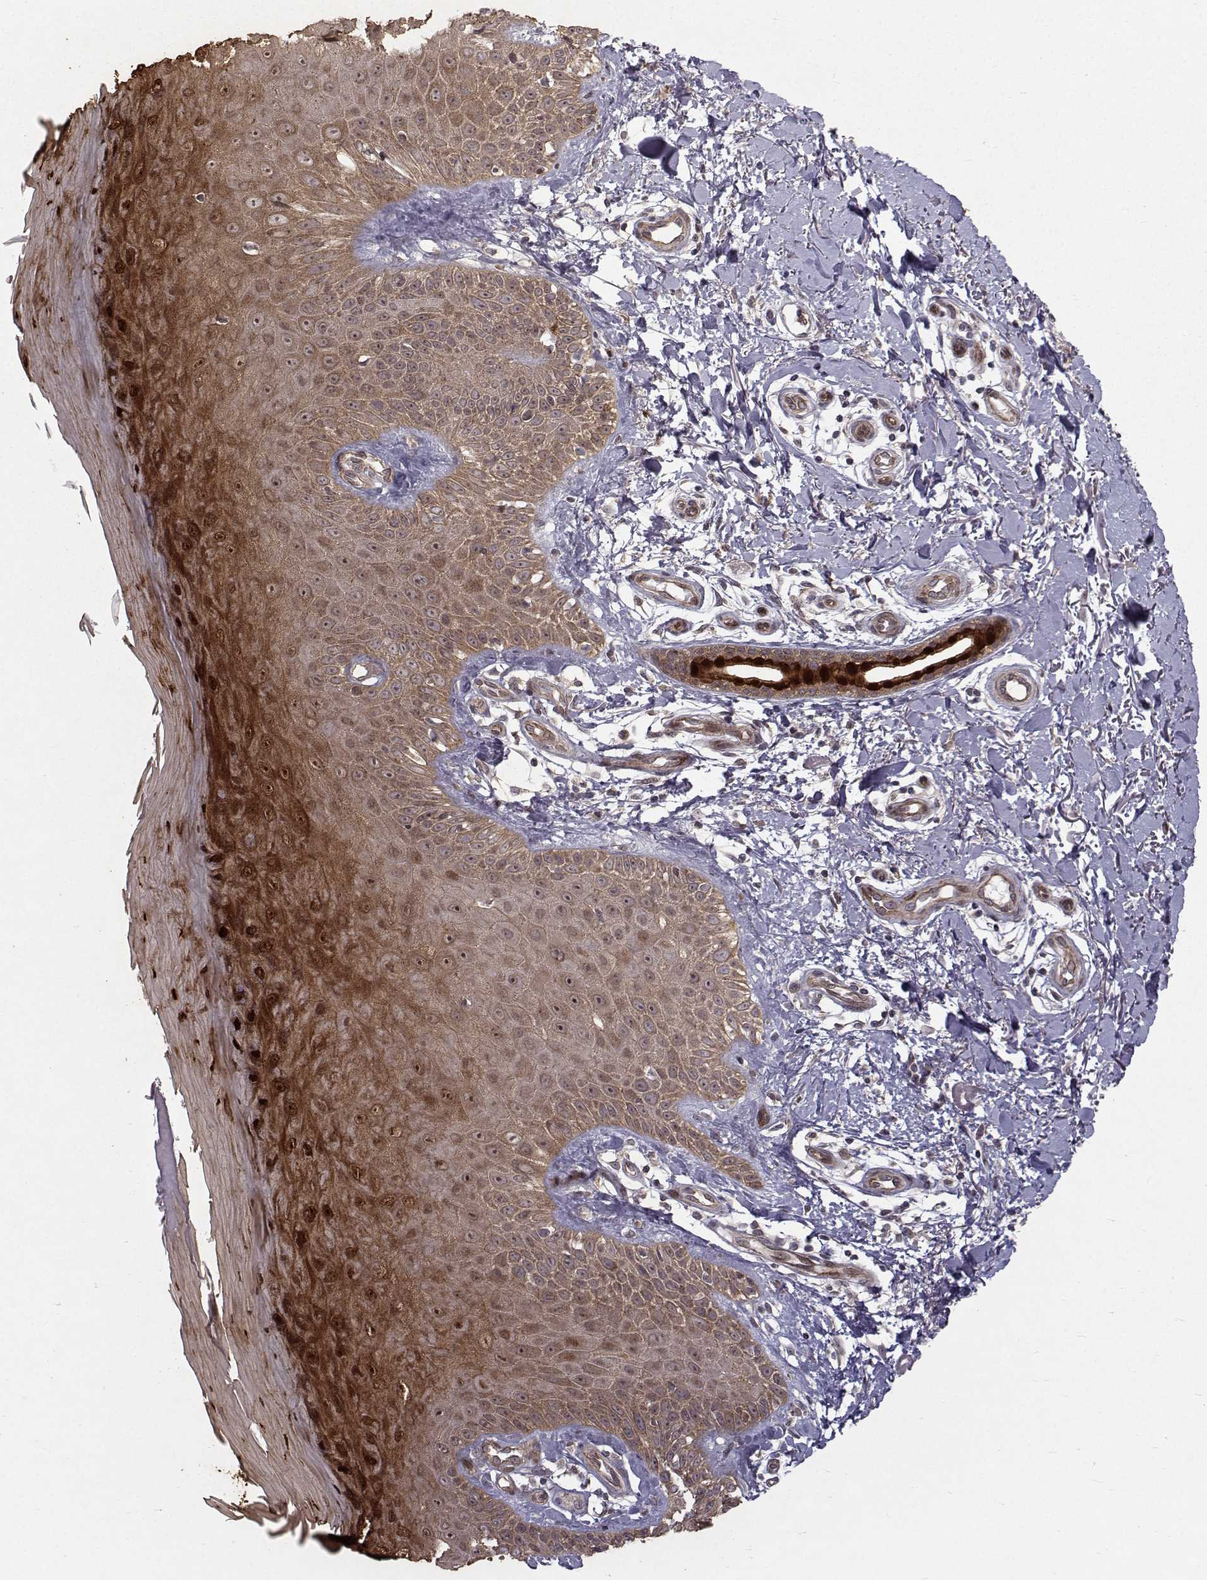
{"staining": {"intensity": "weak", "quantity": ">75%", "location": "cytoplasmic/membranous"}, "tissue": "skin", "cell_type": "Fibroblasts", "image_type": "normal", "snomed": [{"axis": "morphology", "description": "Normal tissue, NOS"}, {"axis": "morphology", "description": "Inflammation, NOS"}, {"axis": "morphology", "description": "Fibrosis, NOS"}, {"axis": "topography", "description": "Skin"}], "caption": "Normal skin demonstrates weak cytoplasmic/membranous staining in about >75% of fibroblasts, visualized by immunohistochemistry. Nuclei are stained in blue.", "gene": "APC", "patient": {"sex": "male", "age": 71}}